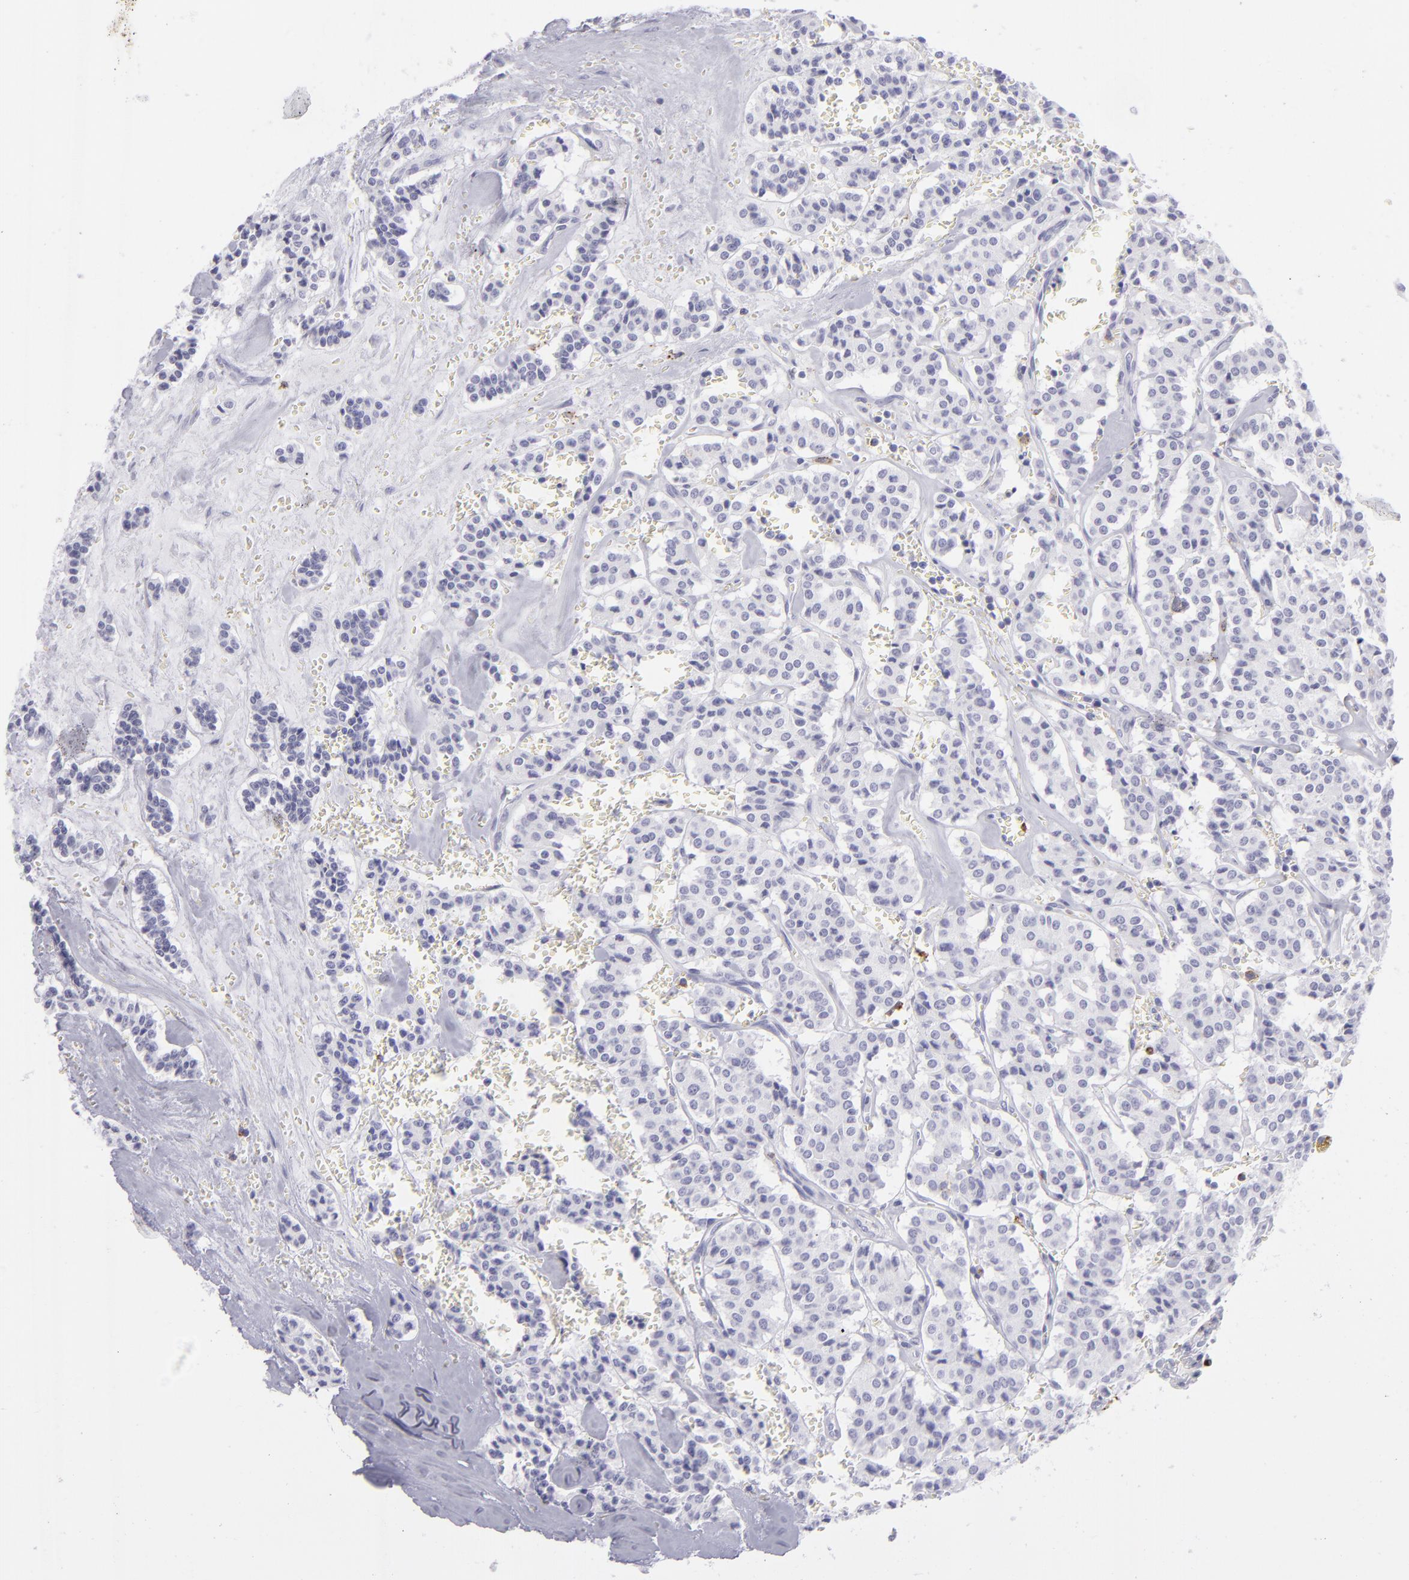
{"staining": {"intensity": "negative", "quantity": "none", "location": "none"}, "tissue": "carcinoid", "cell_type": "Tumor cells", "image_type": "cancer", "snomed": [{"axis": "morphology", "description": "Carcinoid, malignant, NOS"}, {"axis": "topography", "description": "Bronchus"}], "caption": "This image is of malignant carcinoid stained with immunohistochemistry to label a protein in brown with the nuclei are counter-stained blue. There is no expression in tumor cells.", "gene": "SELPLG", "patient": {"sex": "male", "age": 55}}